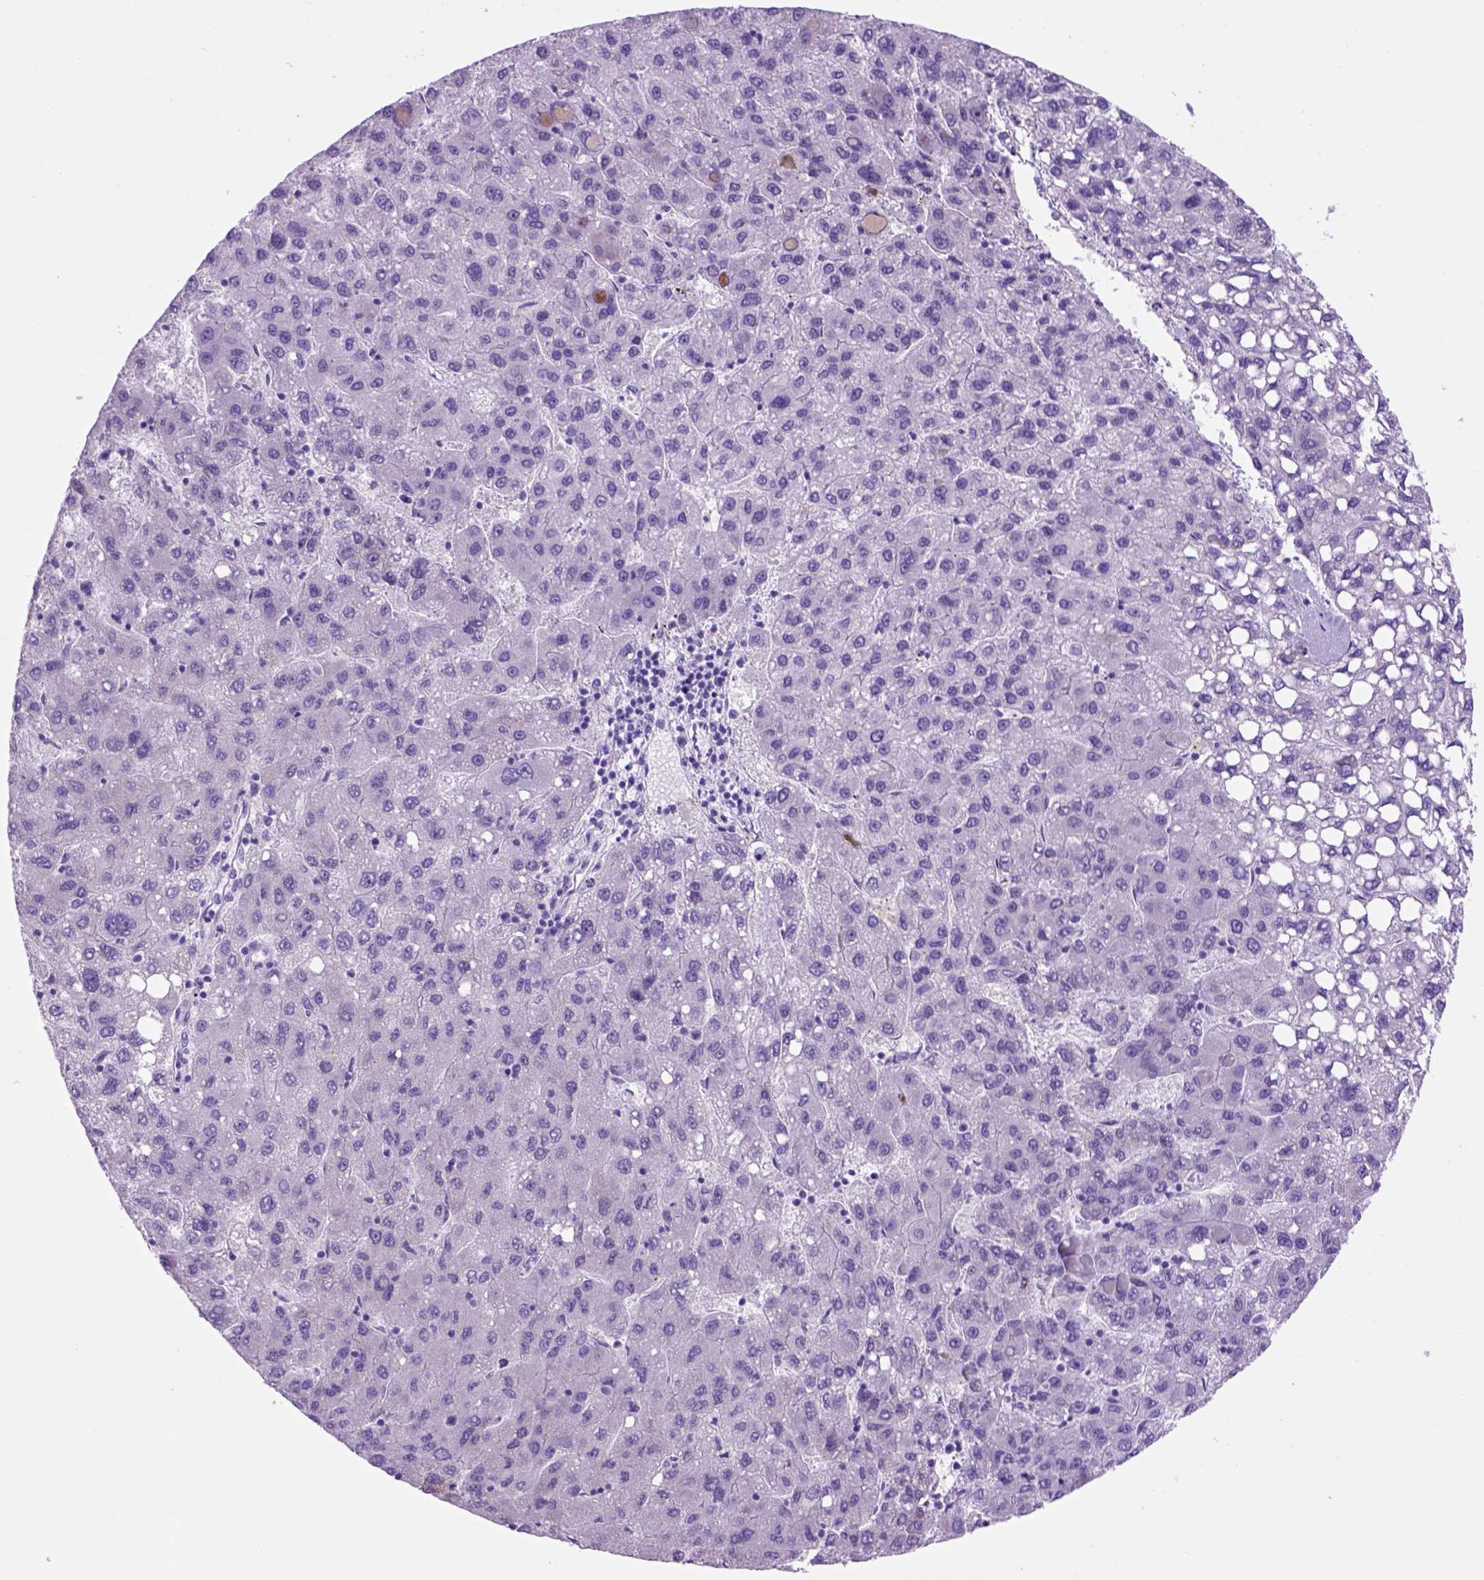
{"staining": {"intensity": "negative", "quantity": "none", "location": "none"}, "tissue": "liver cancer", "cell_type": "Tumor cells", "image_type": "cancer", "snomed": [{"axis": "morphology", "description": "Carcinoma, Hepatocellular, NOS"}, {"axis": "topography", "description": "Liver"}], "caption": "Image shows no protein positivity in tumor cells of liver cancer tissue.", "gene": "HHIPL2", "patient": {"sex": "female", "age": 82}}